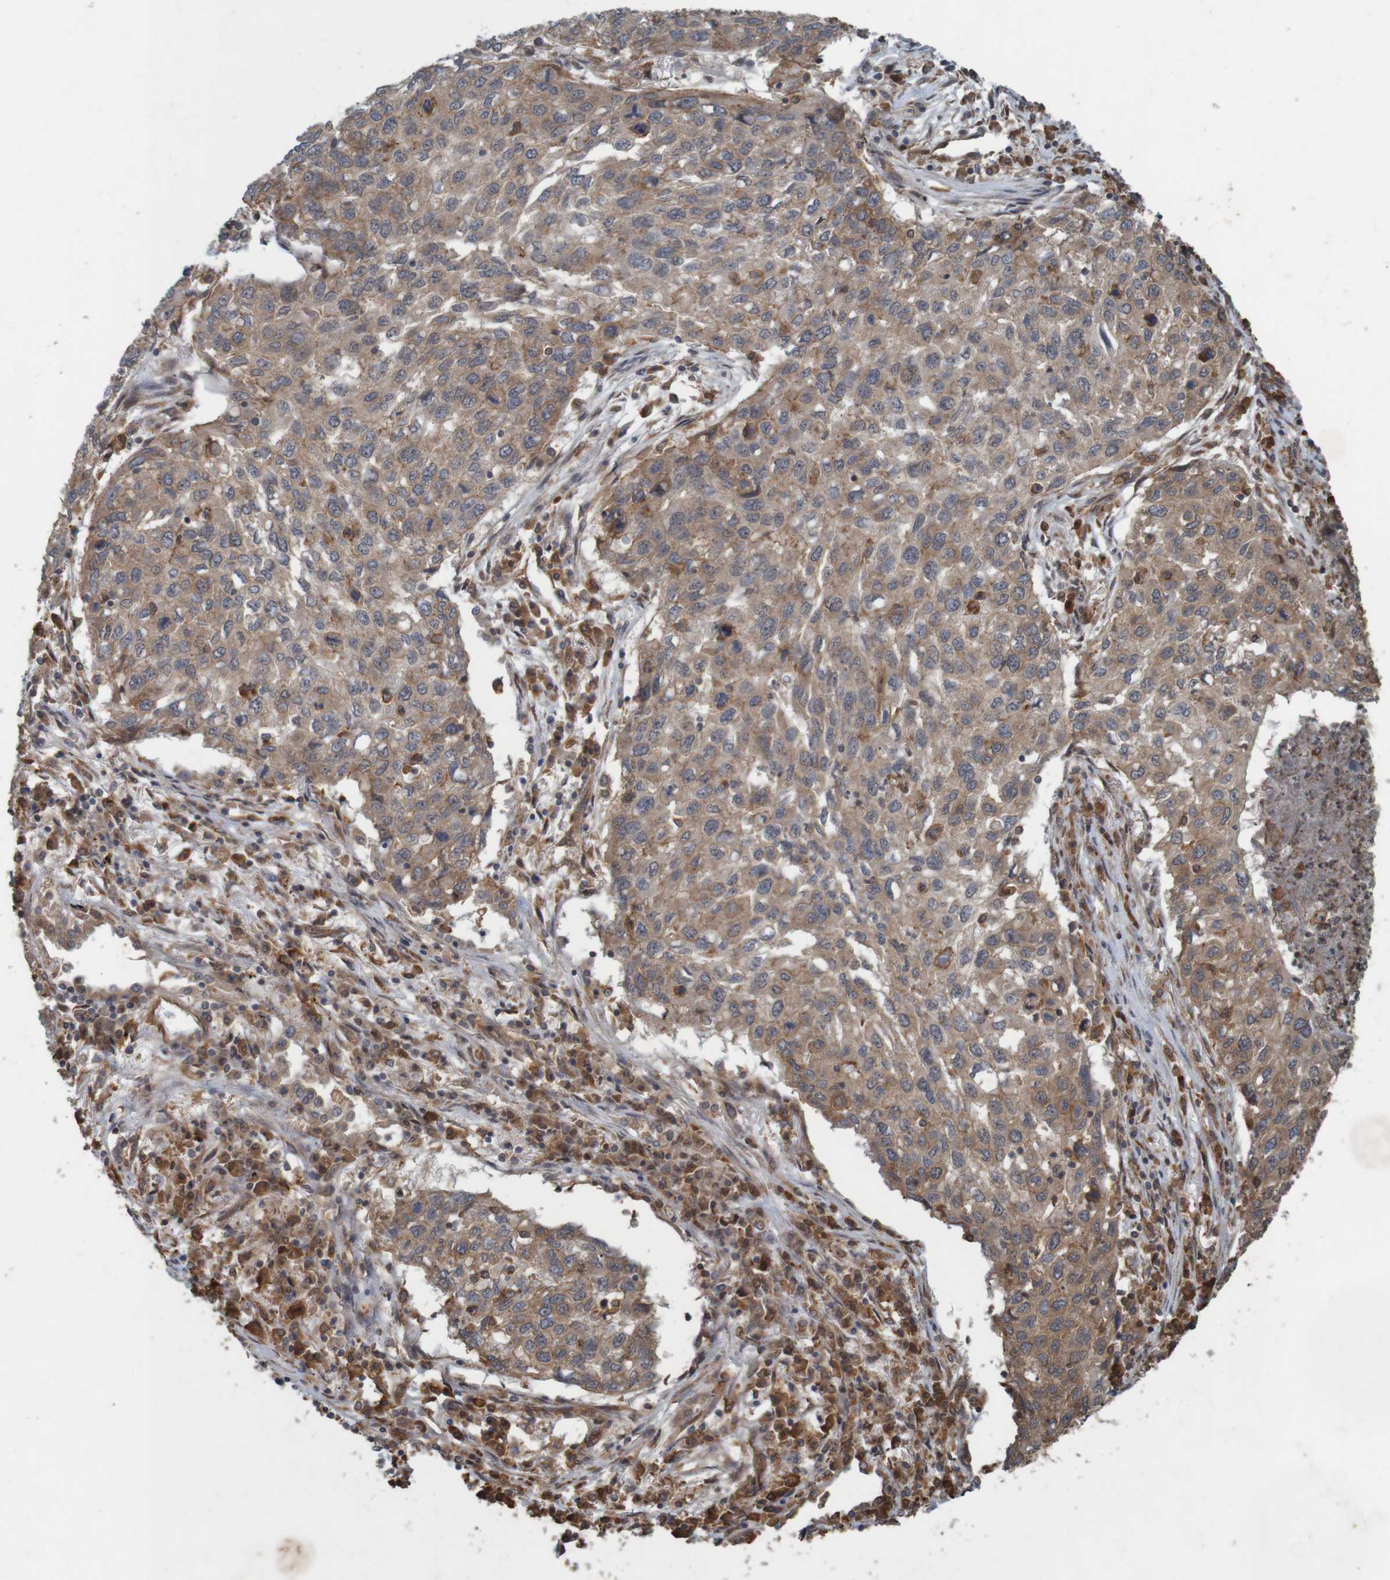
{"staining": {"intensity": "weak", "quantity": ">75%", "location": "cytoplasmic/membranous"}, "tissue": "lung cancer", "cell_type": "Tumor cells", "image_type": "cancer", "snomed": [{"axis": "morphology", "description": "Squamous cell carcinoma, NOS"}, {"axis": "topography", "description": "Lung"}], "caption": "DAB immunohistochemical staining of human squamous cell carcinoma (lung) exhibits weak cytoplasmic/membranous protein expression in about >75% of tumor cells.", "gene": "ARHGEF11", "patient": {"sex": "female", "age": 63}}